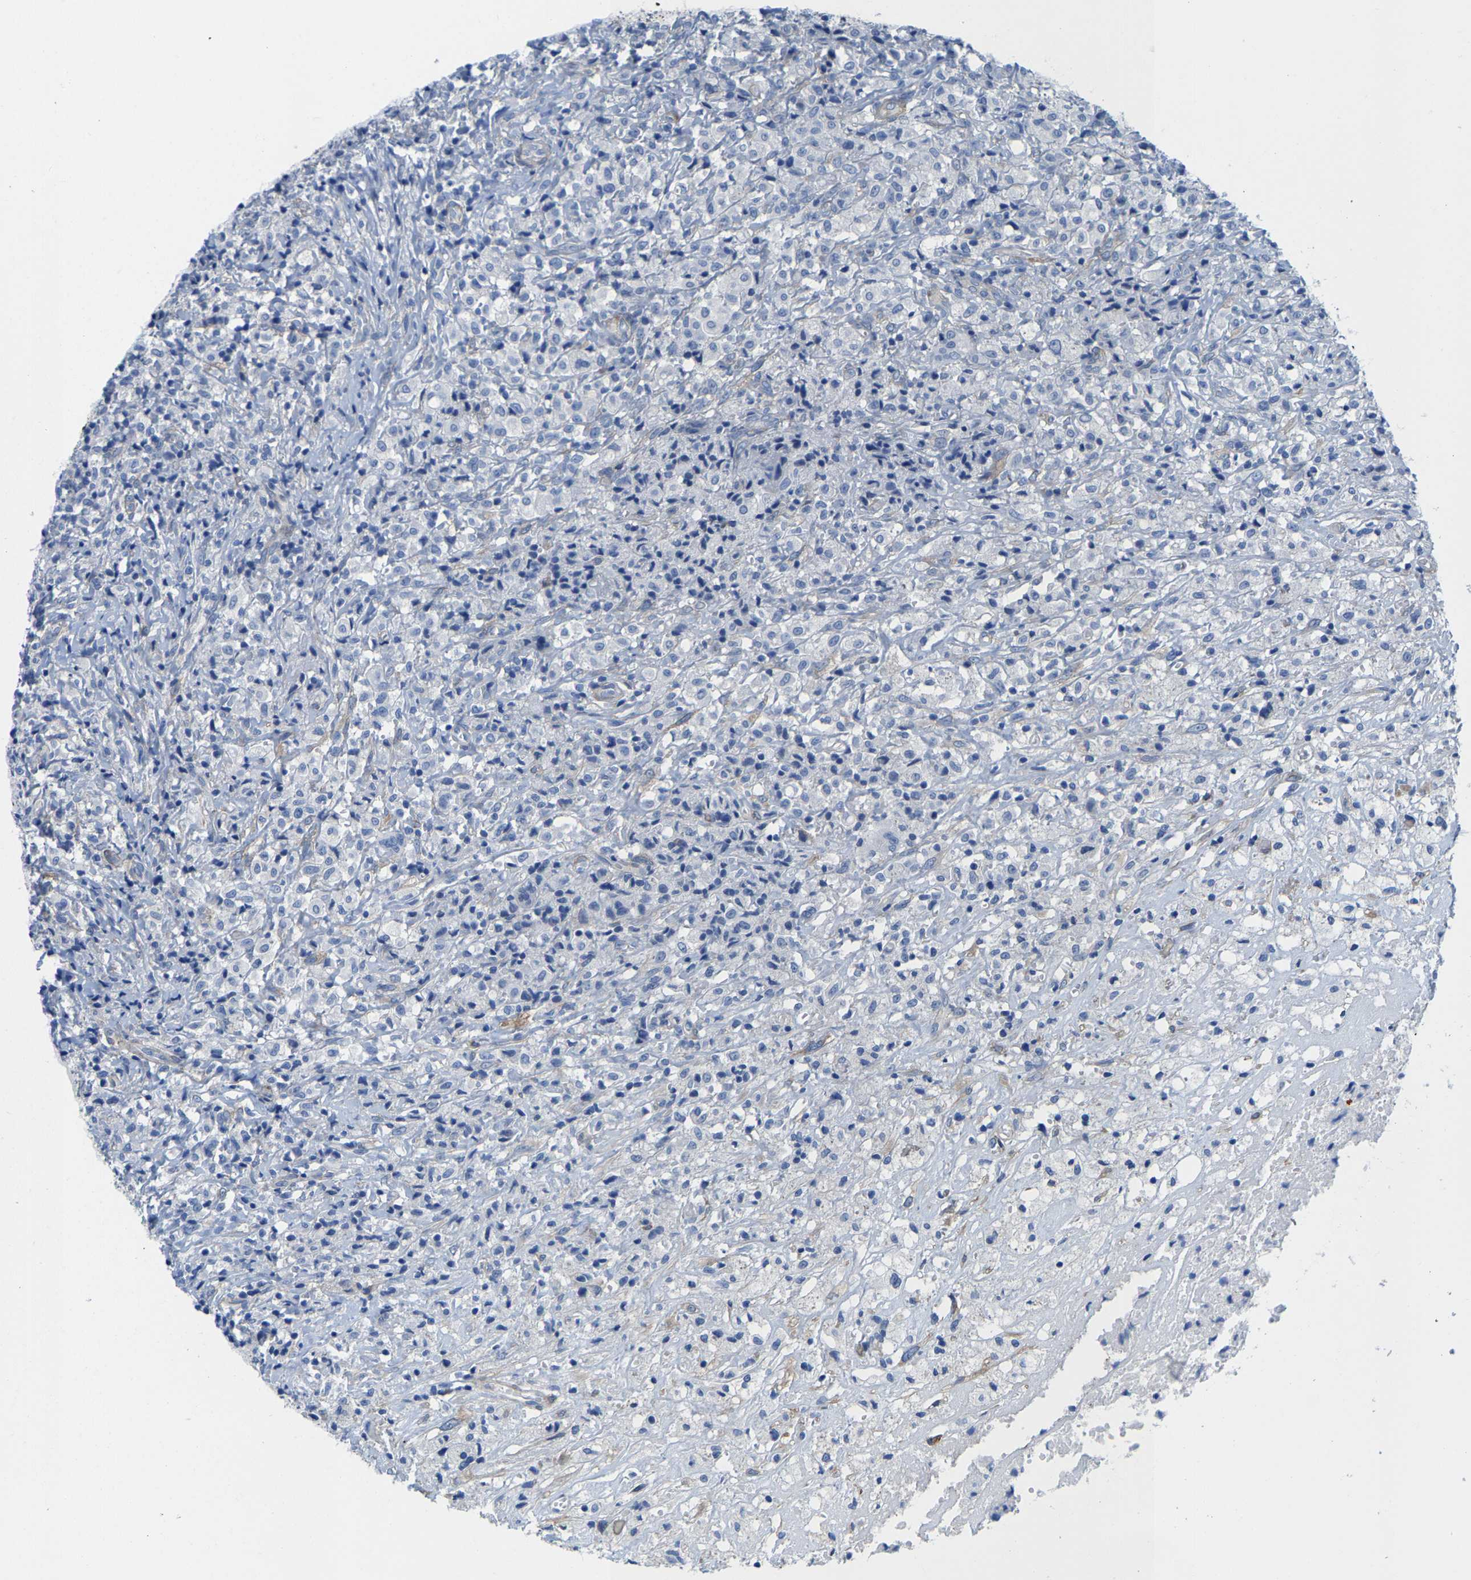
{"staining": {"intensity": "negative", "quantity": "none", "location": "none"}, "tissue": "testis cancer", "cell_type": "Tumor cells", "image_type": "cancer", "snomed": [{"axis": "morphology", "description": "Carcinoma, Embryonal, NOS"}, {"axis": "topography", "description": "Testis"}], "caption": "DAB immunohistochemical staining of testis cancer (embryonal carcinoma) shows no significant staining in tumor cells.", "gene": "DSCAM", "patient": {"sex": "male", "age": 2}}